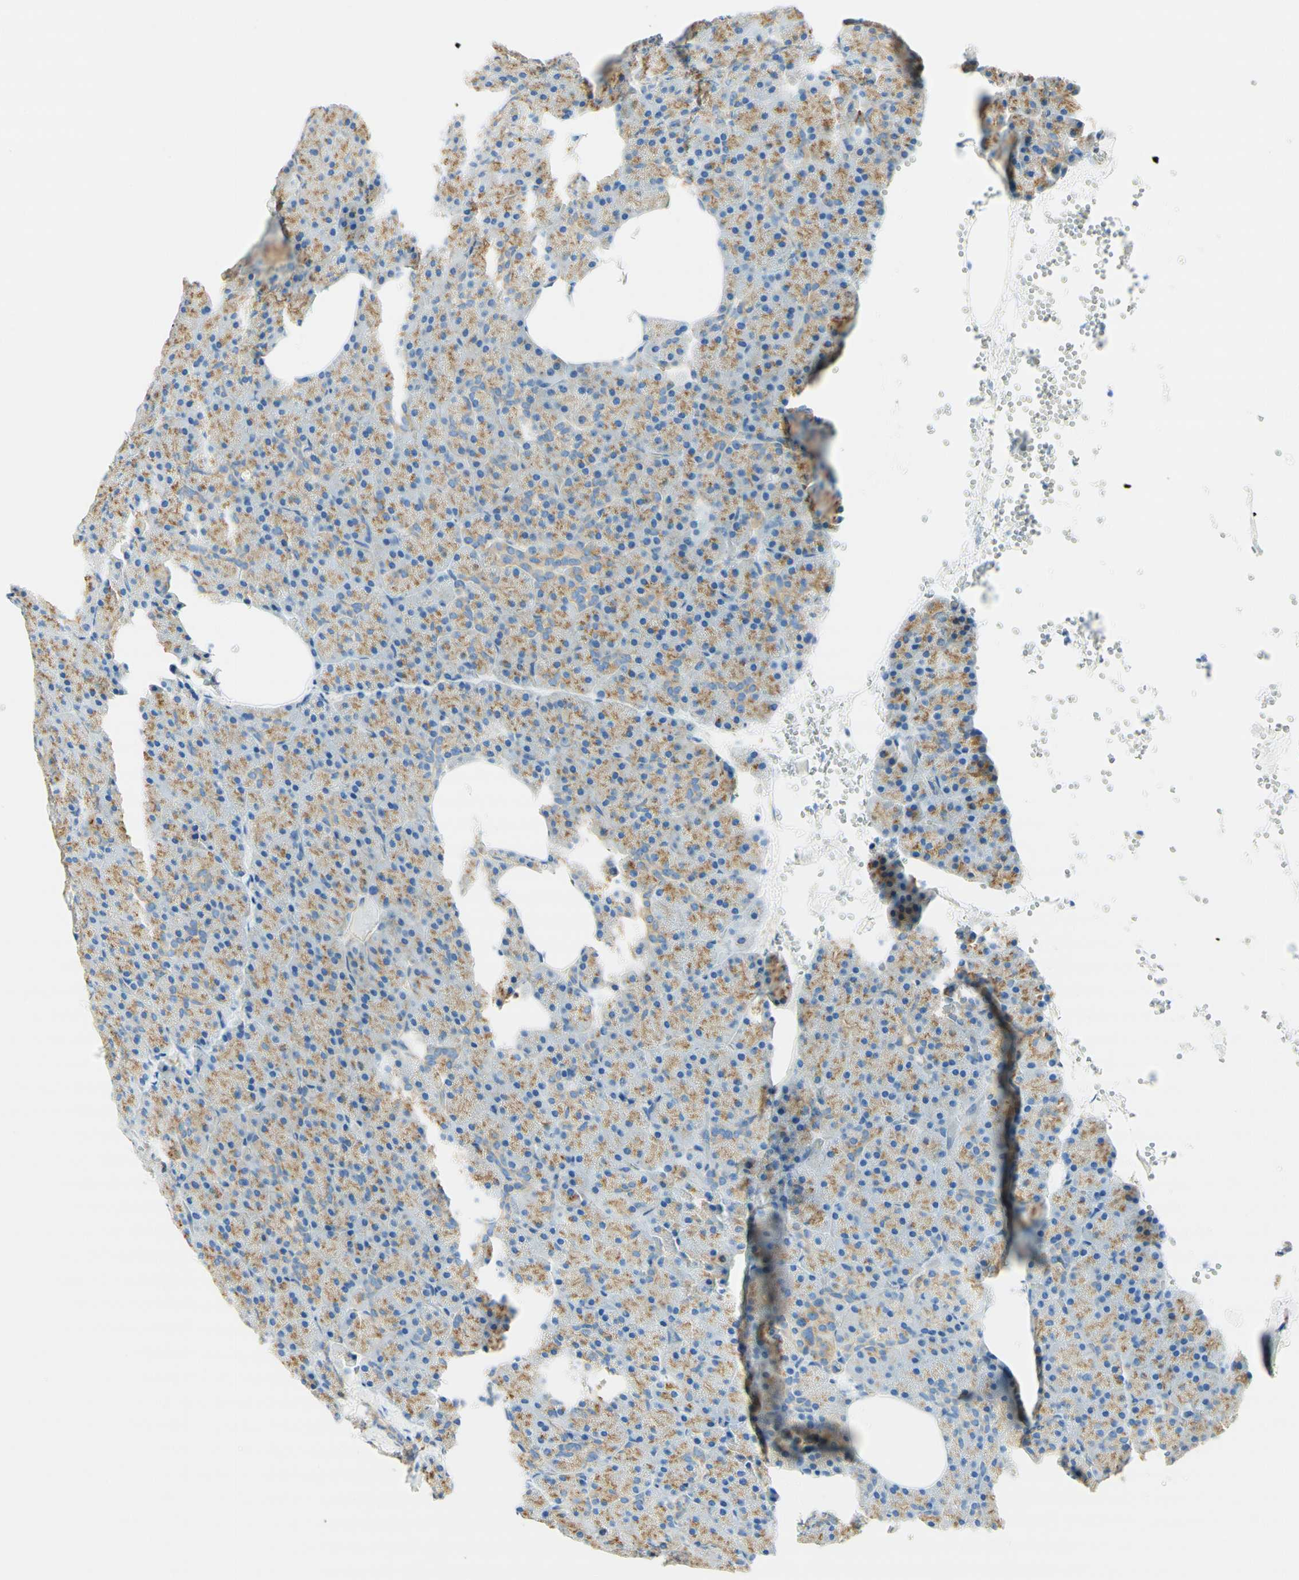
{"staining": {"intensity": "moderate", "quantity": ">75%", "location": "cytoplasmic/membranous"}, "tissue": "pancreas", "cell_type": "Exocrine glandular cells", "image_type": "normal", "snomed": [{"axis": "morphology", "description": "Normal tissue, NOS"}, {"axis": "topography", "description": "Pancreas"}], "caption": "Protein staining of benign pancreas displays moderate cytoplasmic/membranous staining in approximately >75% of exocrine glandular cells. (brown staining indicates protein expression, while blue staining denotes nuclei).", "gene": "CLTC", "patient": {"sex": "female", "age": 35}}